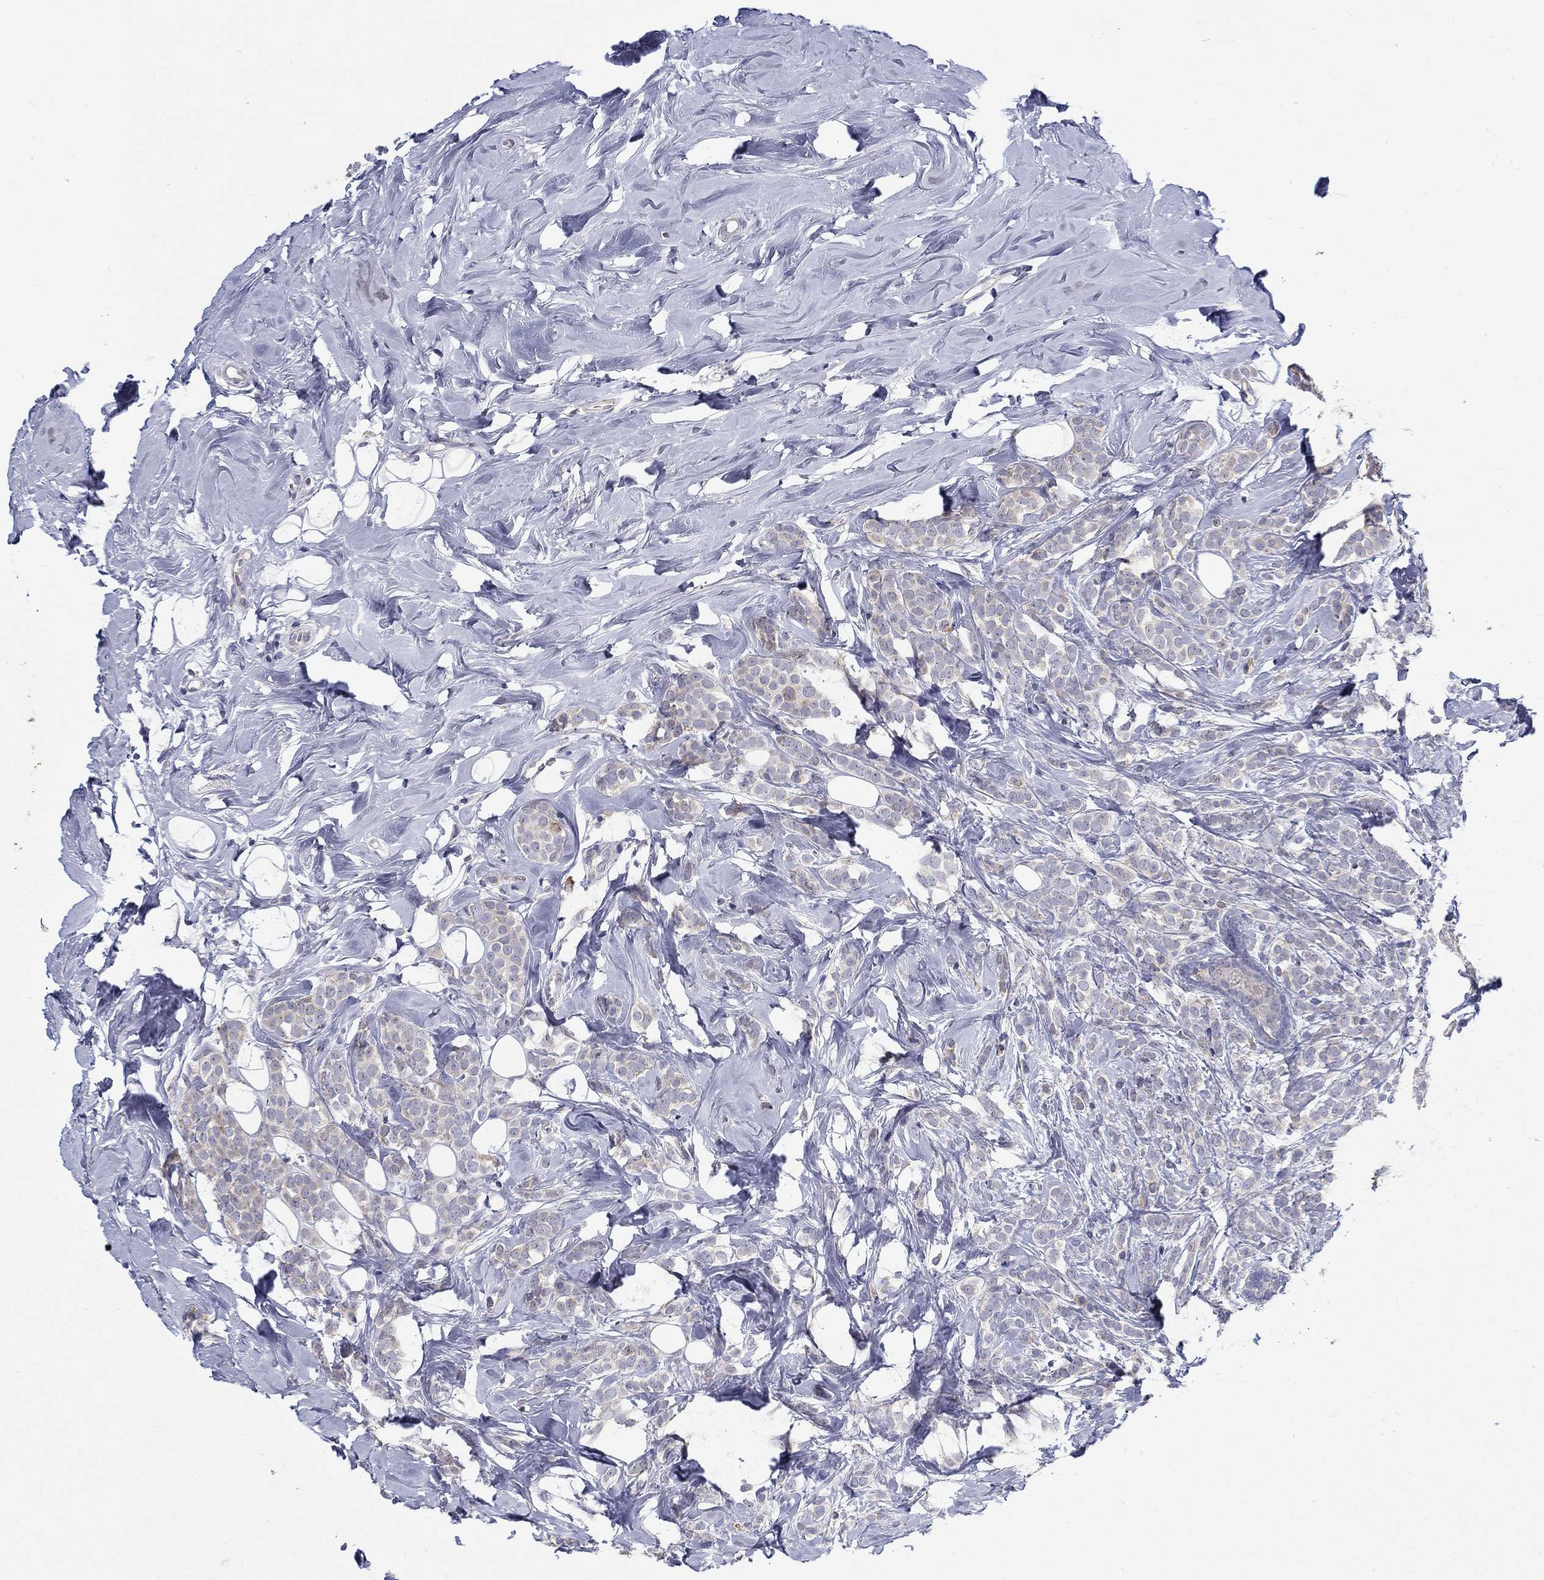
{"staining": {"intensity": "weak", "quantity": "<25%", "location": "cytoplasmic/membranous"}, "tissue": "breast cancer", "cell_type": "Tumor cells", "image_type": "cancer", "snomed": [{"axis": "morphology", "description": "Lobular carcinoma"}, {"axis": "topography", "description": "Breast"}], "caption": "Tumor cells show no significant protein staining in breast cancer.", "gene": "QRFPR", "patient": {"sex": "female", "age": 49}}